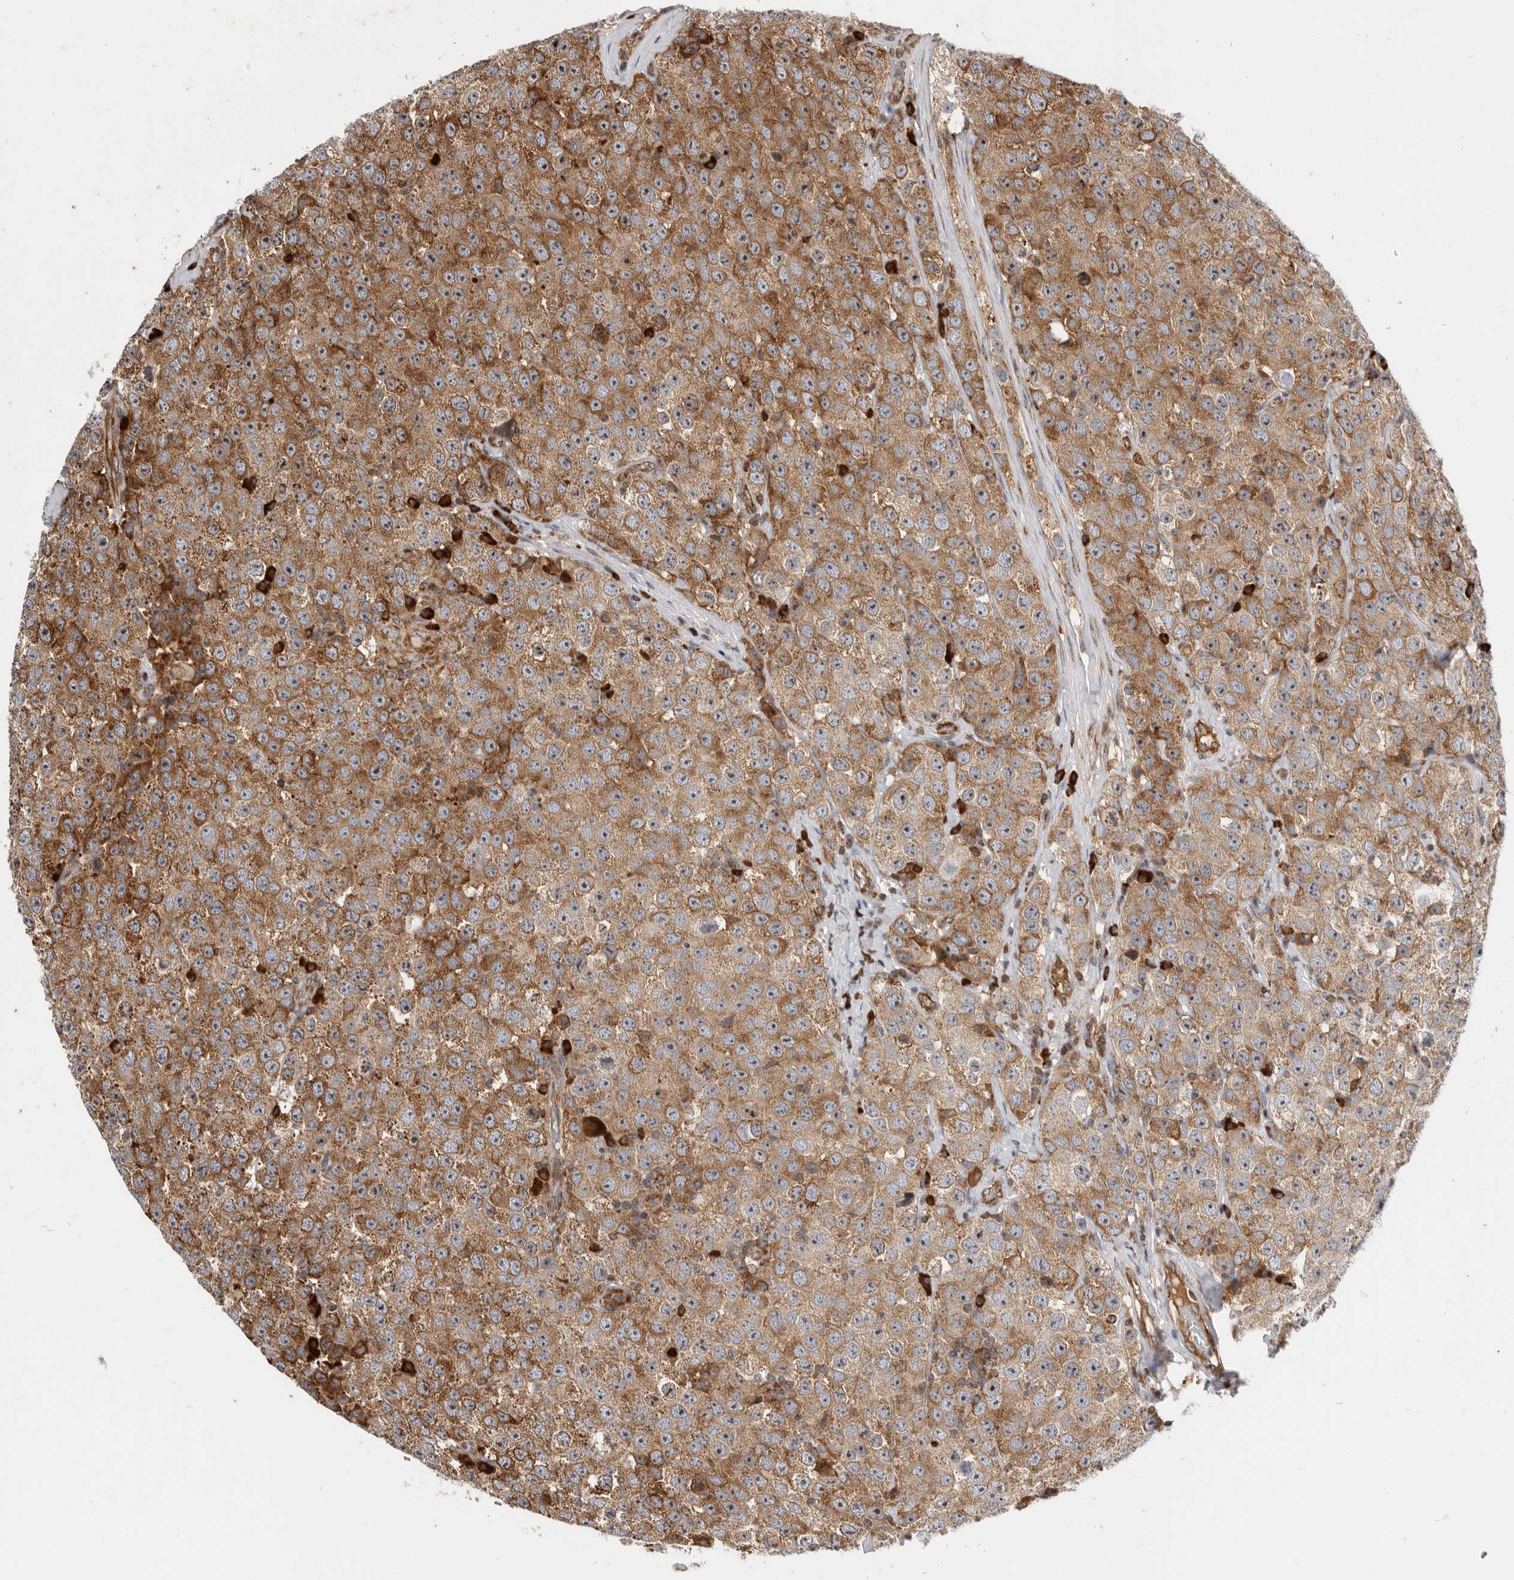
{"staining": {"intensity": "moderate", "quantity": ">75%", "location": "cytoplasmic/membranous"}, "tissue": "testis cancer", "cell_type": "Tumor cells", "image_type": "cancer", "snomed": [{"axis": "morphology", "description": "Seminoma, NOS"}, {"axis": "morphology", "description": "Carcinoma, Embryonal, NOS"}, {"axis": "topography", "description": "Testis"}], "caption": "Immunohistochemical staining of seminoma (testis) demonstrates medium levels of moderate cytoplasmic/membranous protein expression in approximately >75% of tumor cells.", "gene": "FZD3", "patient": {"sex": "male", "age": 28}}